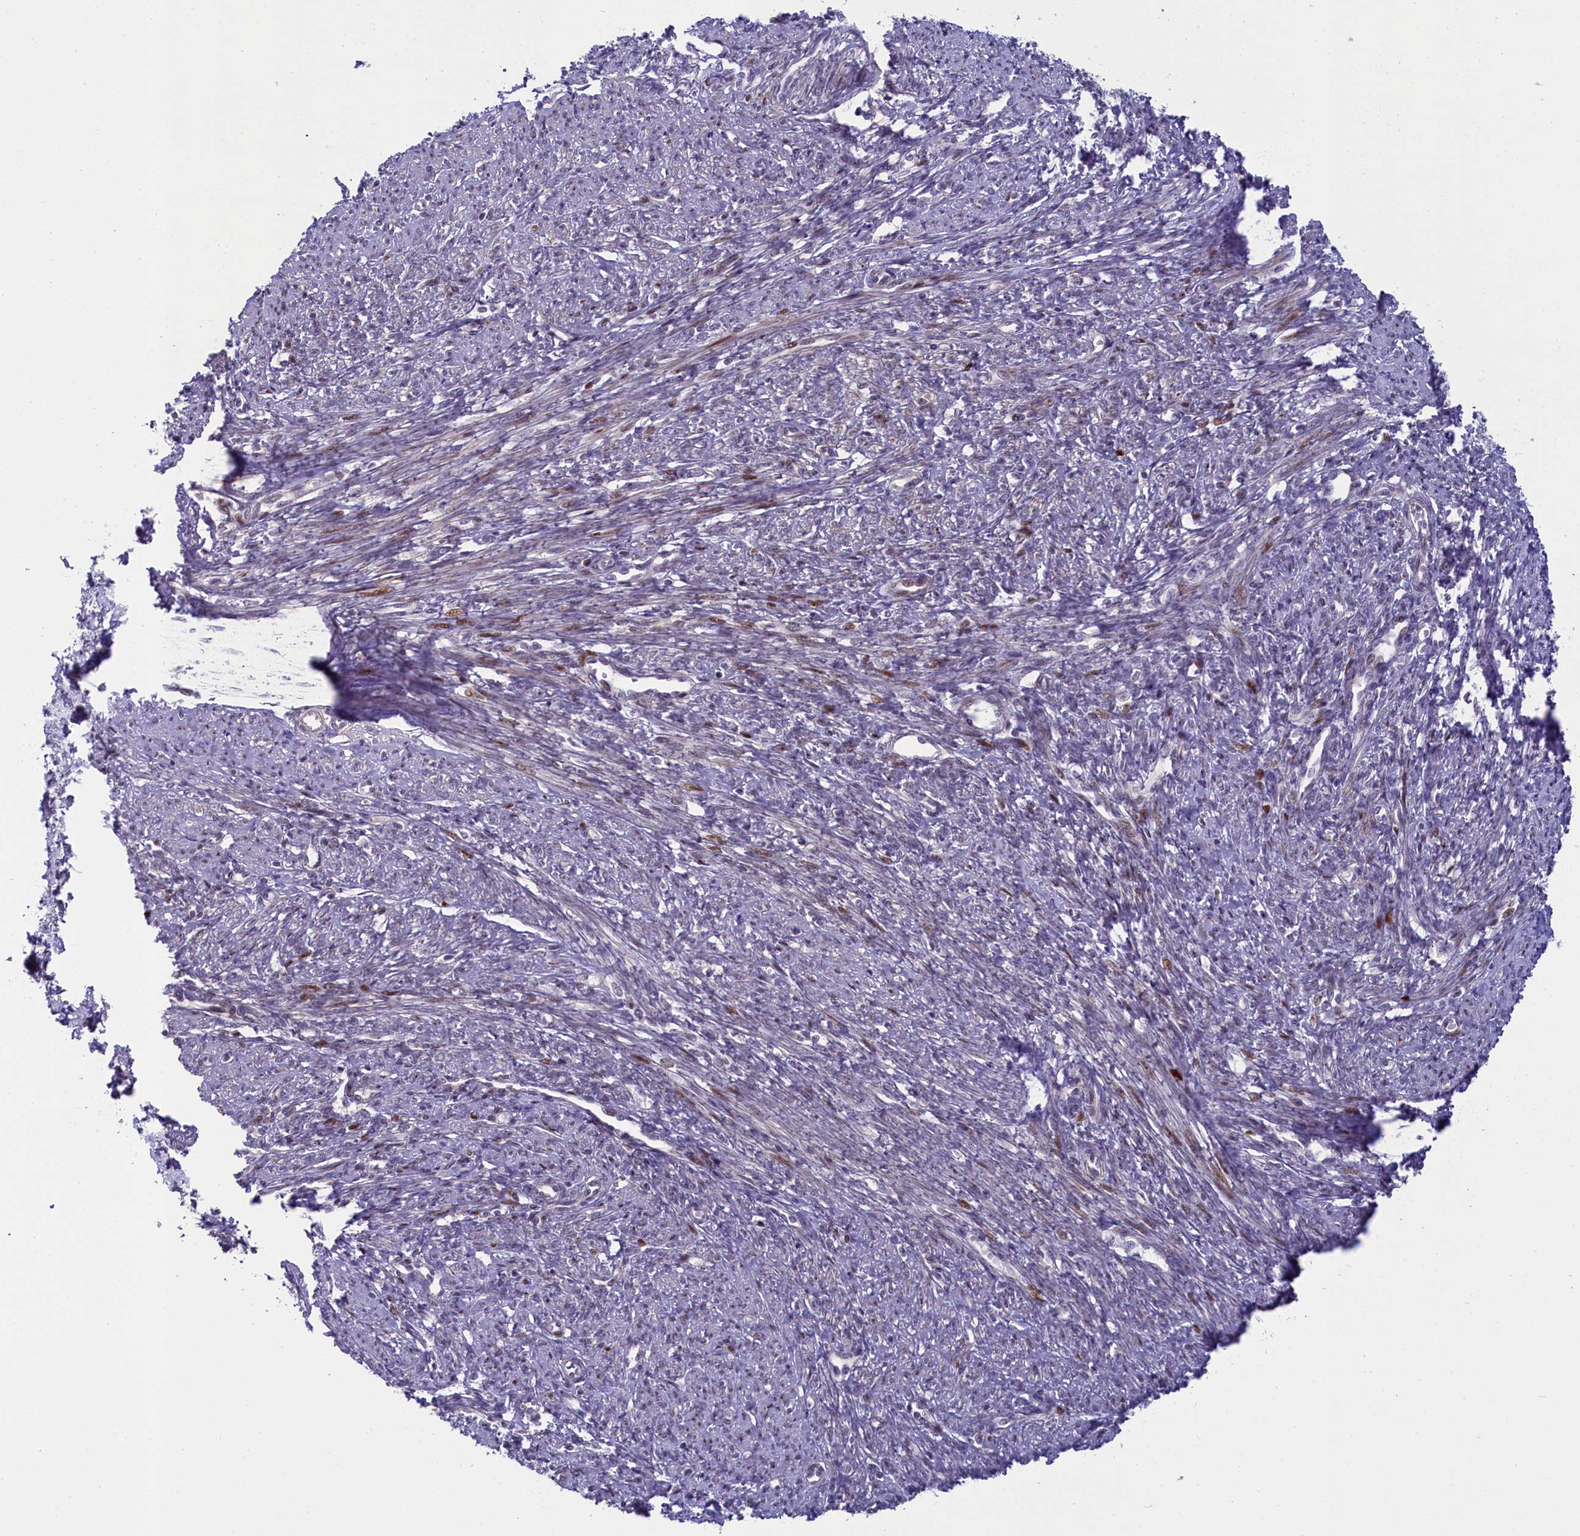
{"staining": {"intensity": "moderate", "quantity": "<25%", "location": "cytoplasmic/membranous"}, "tissue": "smooth muscle", "cell_type": "Smooth muscle cells", "image_type": "normal", "snomed": [{"axis": "morphology", "description": "Normal tissue, NOS"}, {"axis": "topography", "description": "Smooth muscle"}, {"axis": "topography", "description": "Uterus"}], "caption": "Smooth muscle stained with immunohistochemistry displays moderate cytoplasmic/membranous positivity in approximately <25% of smooth muscle cells. (DAB (3,3'-diaminobenzidine) IHC, brown staining for protein, blue staining for nuclei).", "gene": "CCL23", "patient": {"sex": "female", "age": 59}}